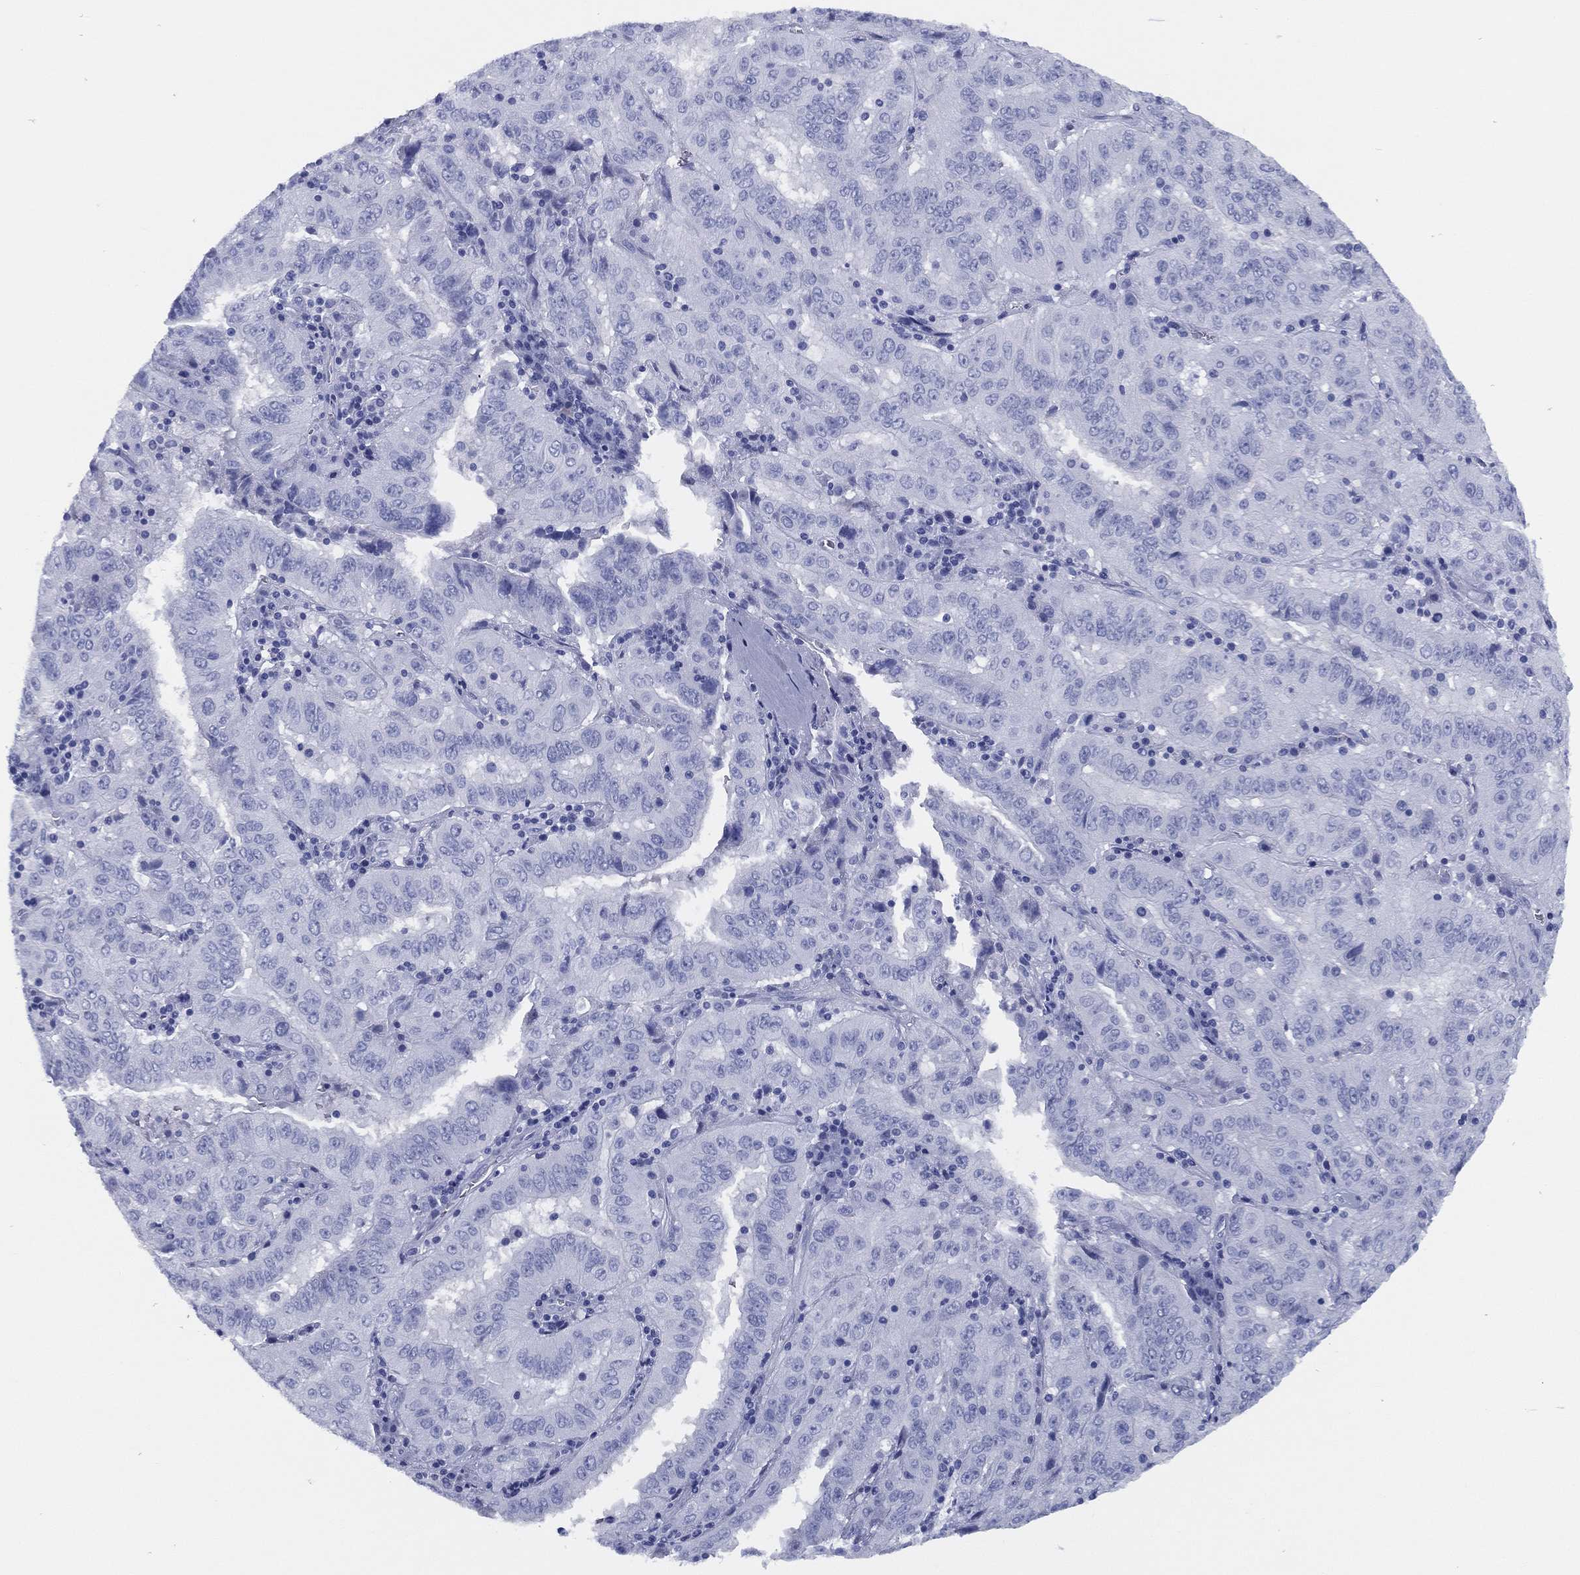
{"staining": {"intensity": "negative", "quantity": "none", "location": "none"}, "tissue": "pancreatic cancer", "cell_type": "Tumor cells", "image_type": "cancer", "snomed": [{"axis": "morphology", "description": "Adenocarcinoma, NOS"}, {"axis": "topography", "description": "Pancreas"}], "caption": "There is no significant expression in tumor cells of pancreatic cancer (adenocarcinoma).", "gene": "TMEM252", "patient": {"sex": "male", "age": 63}}